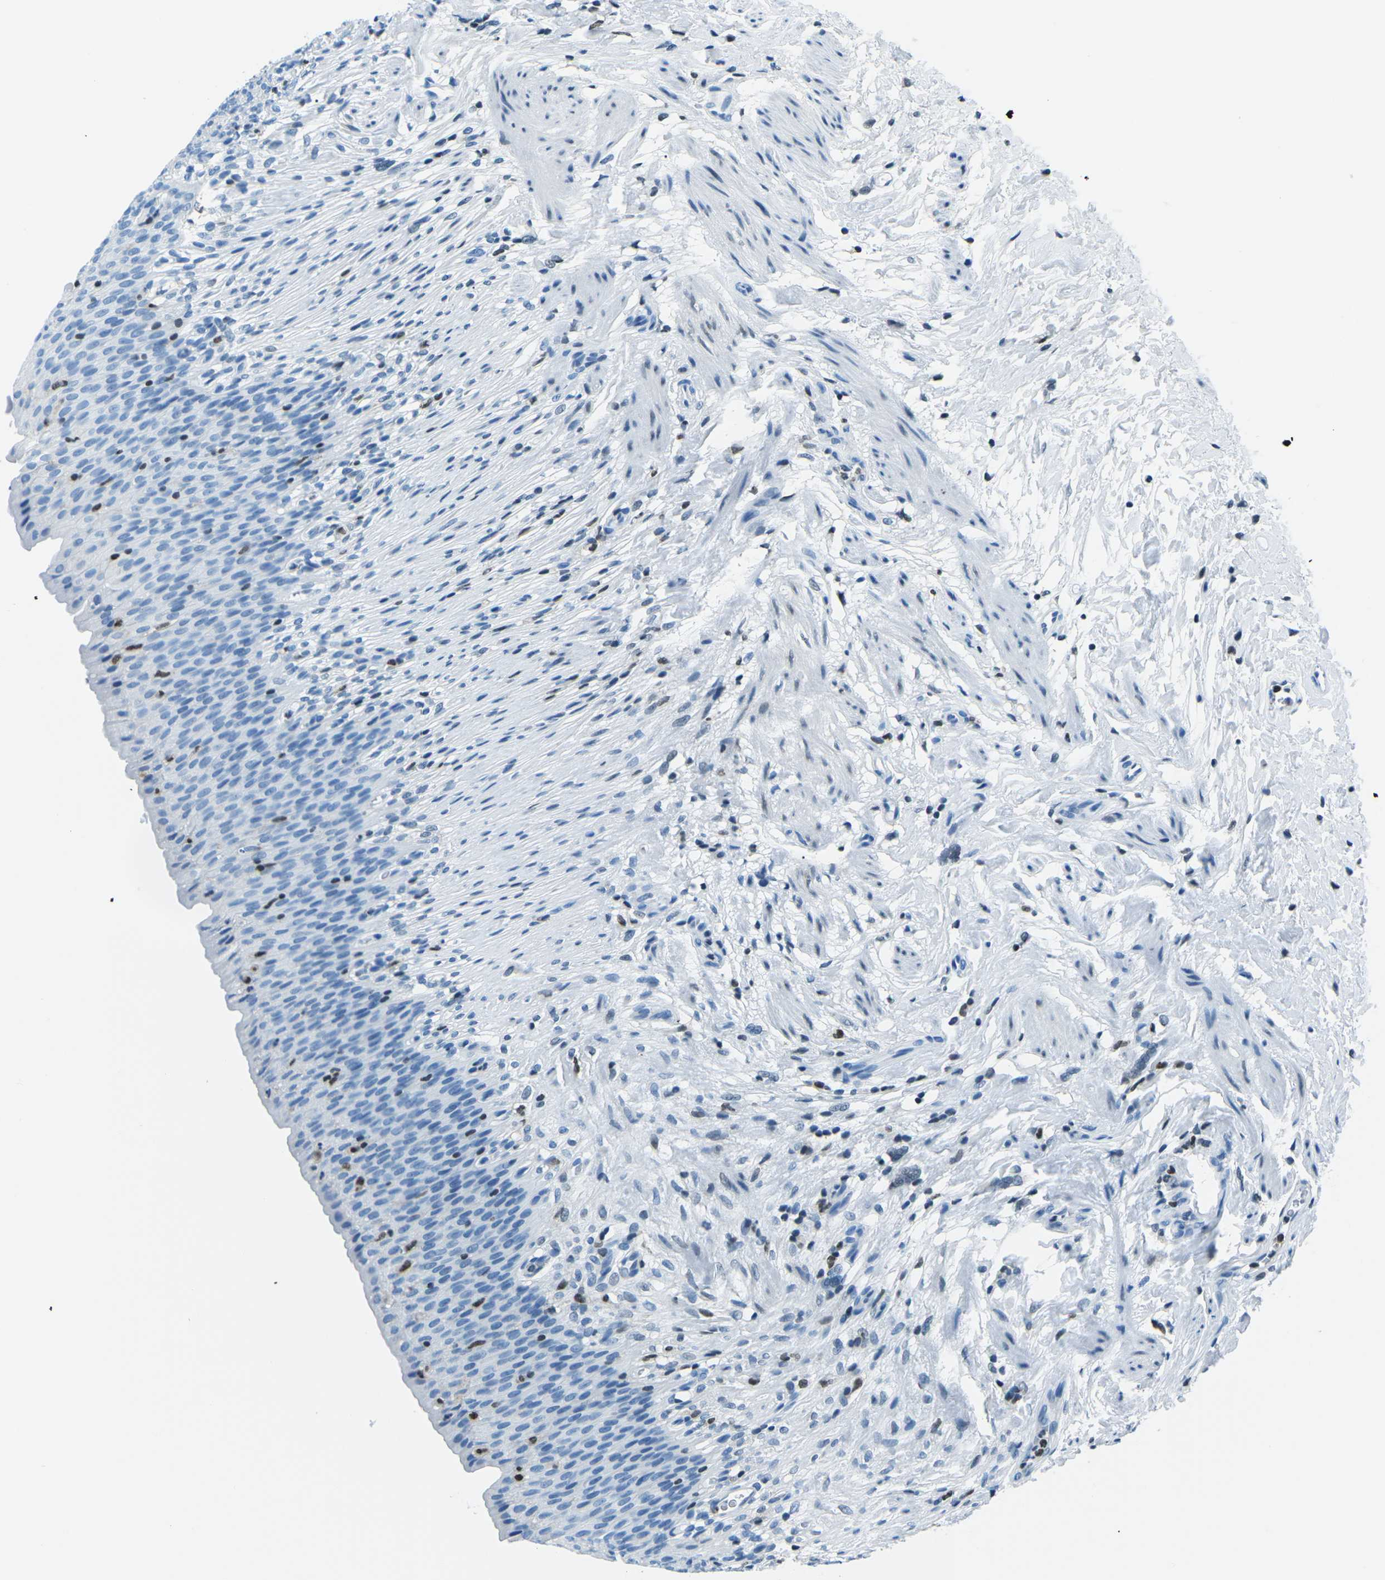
{"staining": {"intensity": "negative", "quantity": "none", "location": "none"}, "tissue": "urinary bladder", "cell_type": "Urothelial cells", "image_type": "normal", "snomed": [{"axis": "morphology", "description": "Normal tissue, NOS"}, {"axis": "topography", "description": "Urinary bladder"}], "caption": "The image shows no staining of urothelial cells in normal urinary bladder.", "gene": "CELF2", "patient": {"sex": "female", "age": 79}}